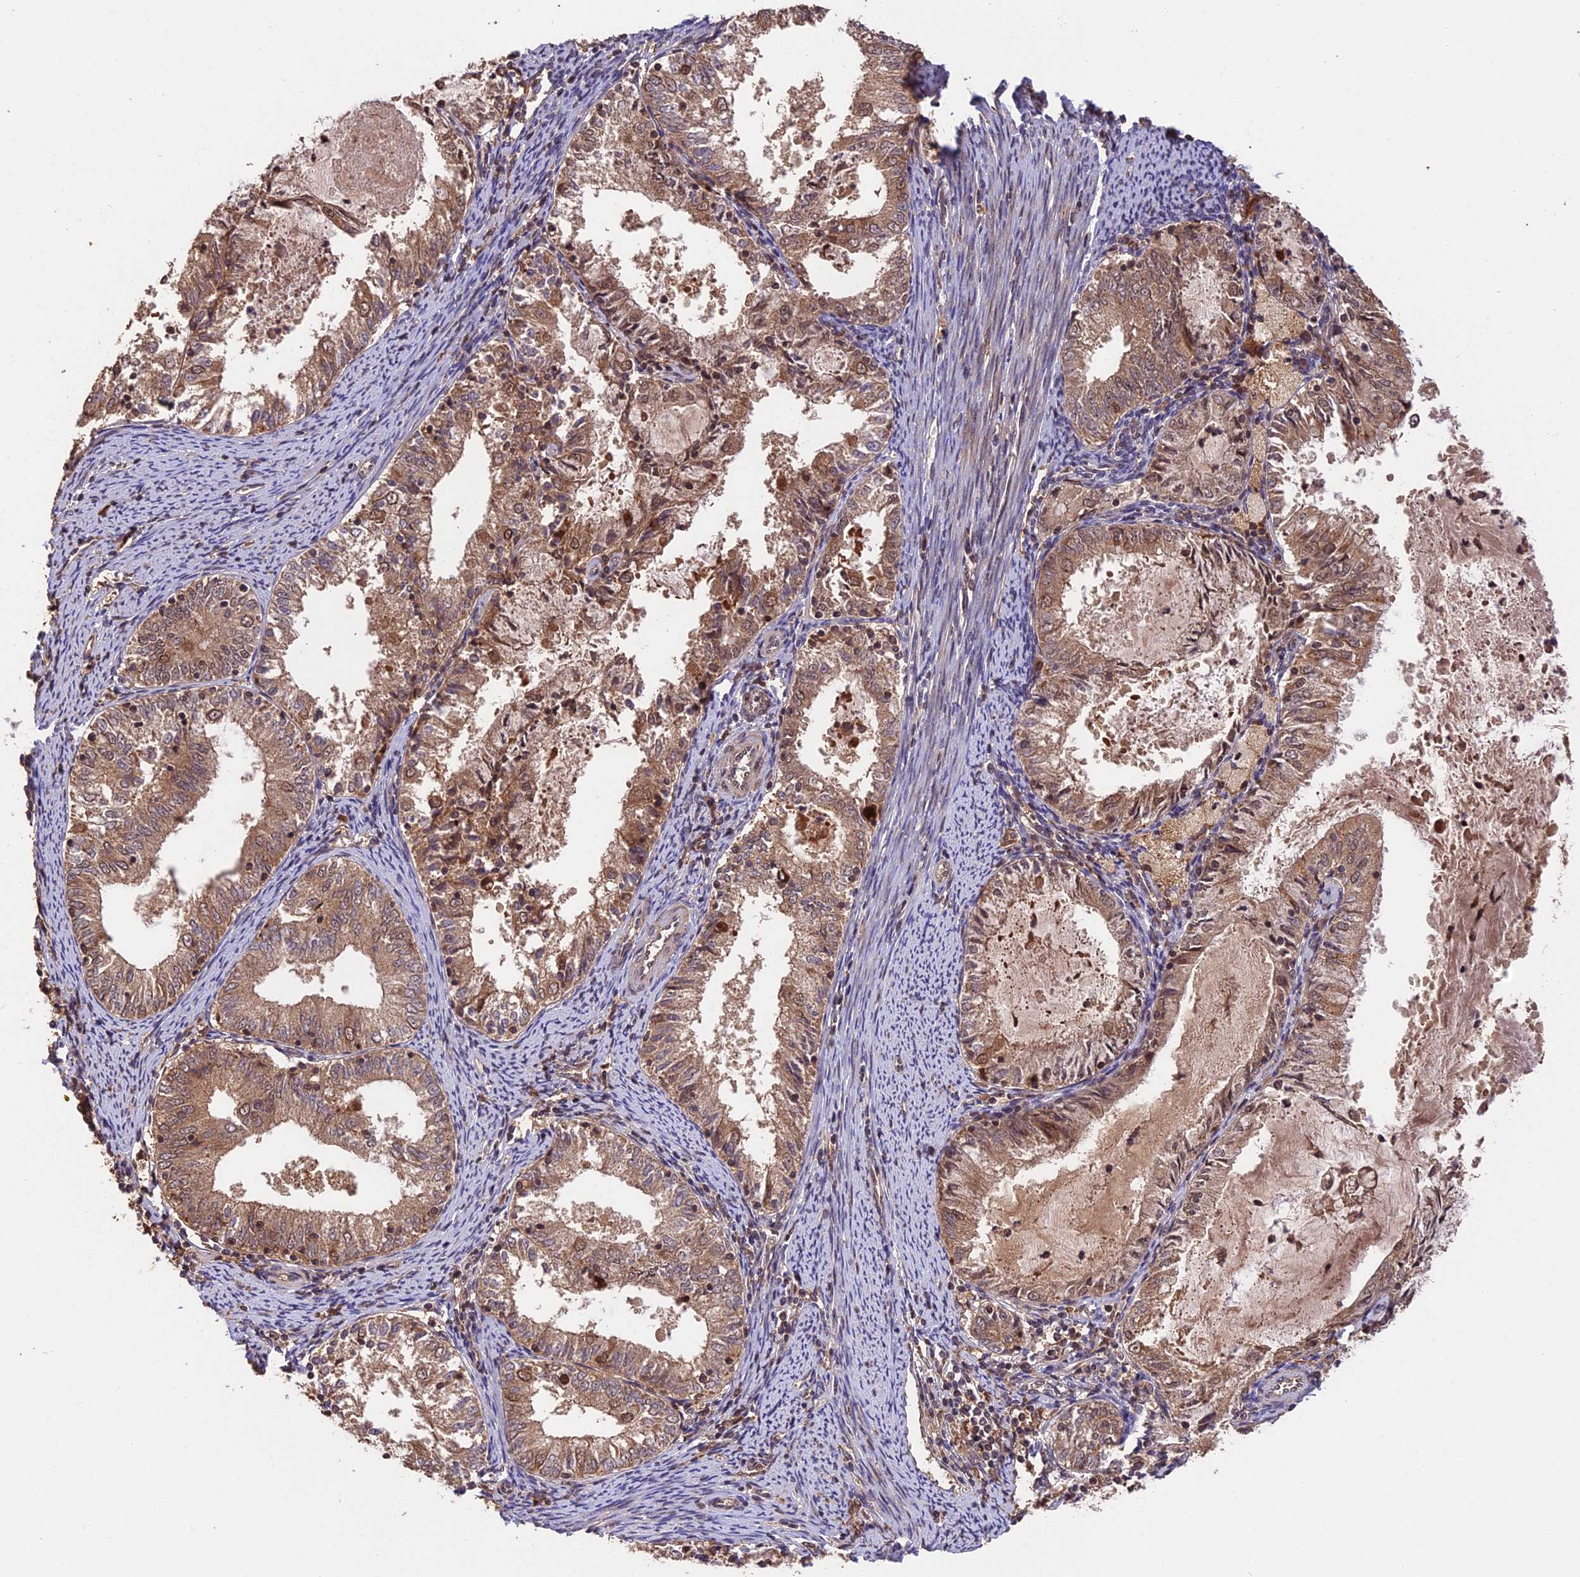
{"staining": {"intensity": "moderate", "quantity": ">75%", "location": "cytoplasmic/membranous,nuclear"}, "tissue": "endometrial cancer", "cell_type": "Tumor cells", "image_type": "cancer", "snomed": [{"axis": "morphology", "description": "Adenocarcinoma, NOS"}, {"axis": "topography", "description": "Endometrium"}], "caption": "Moderate cytoplasmic/membranous and nuclear positivity is present in approximately >75% of tumor cells in endometrial cancer.", "gene": "ESCO1", "patient": {"sex": "female", "age": 57}}